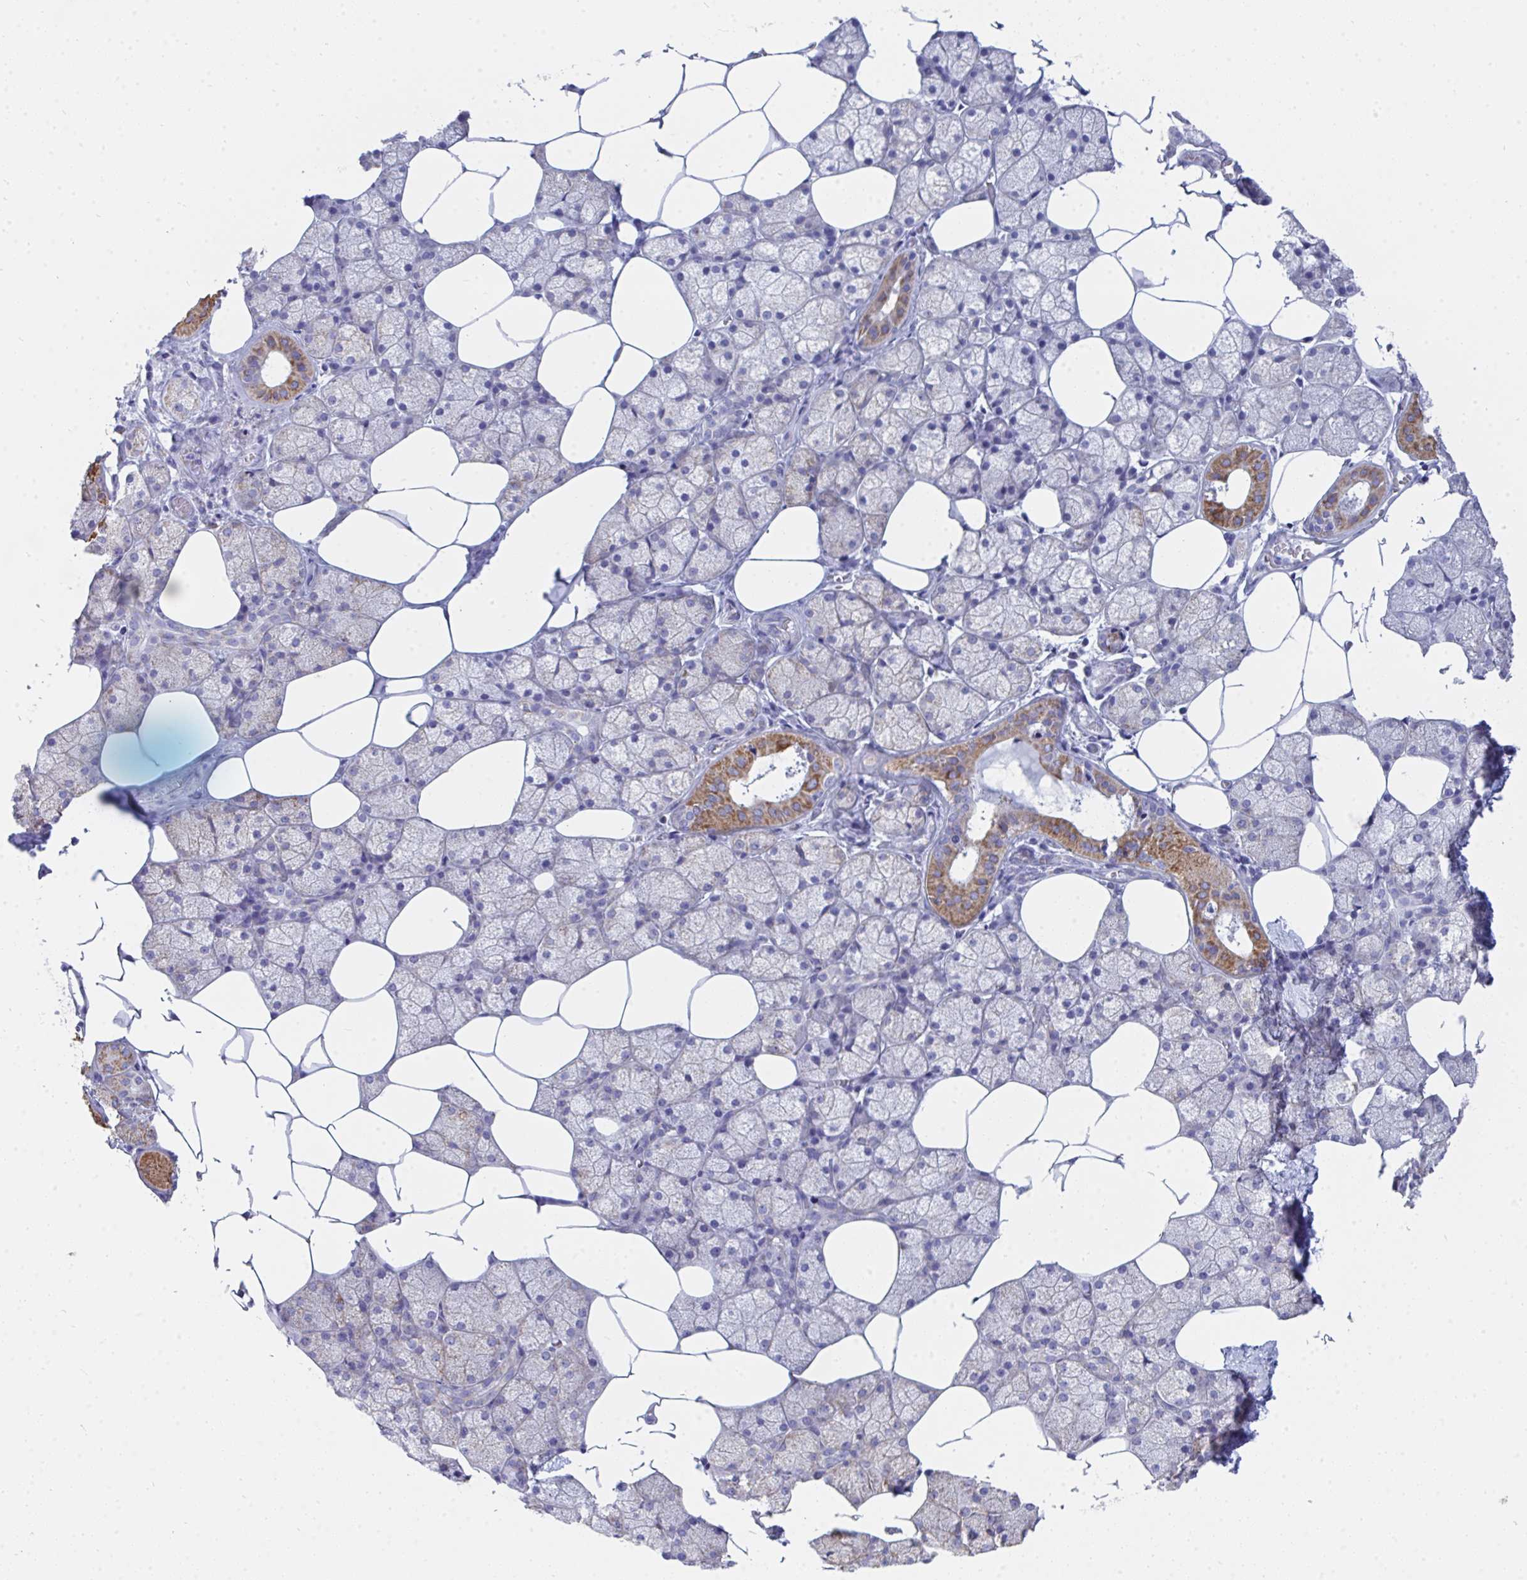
{"staining": {"intensity": "moderate", "quantity": "25%-75%", "location": "cytoplasmic/membranous"}, "tissue": "salivary gland", "cell_type": "Glandular cells", "image_type": "normal", "snomed": [{"axis": "morphology", "description": "Normal tissue, NOS"}, {"axis": "topography", "description": "Salivary gland"}], "caption": "DAB (3,3'-diaminobenzidine) immunohistochemical staining of benign human salivary gland demonstrates moderate cytoplasmic/membranous protein expression in about 25%-75% of glandular cells.", "gene": "AIFM1", "patient": {"sex": "female", "age": 43}}